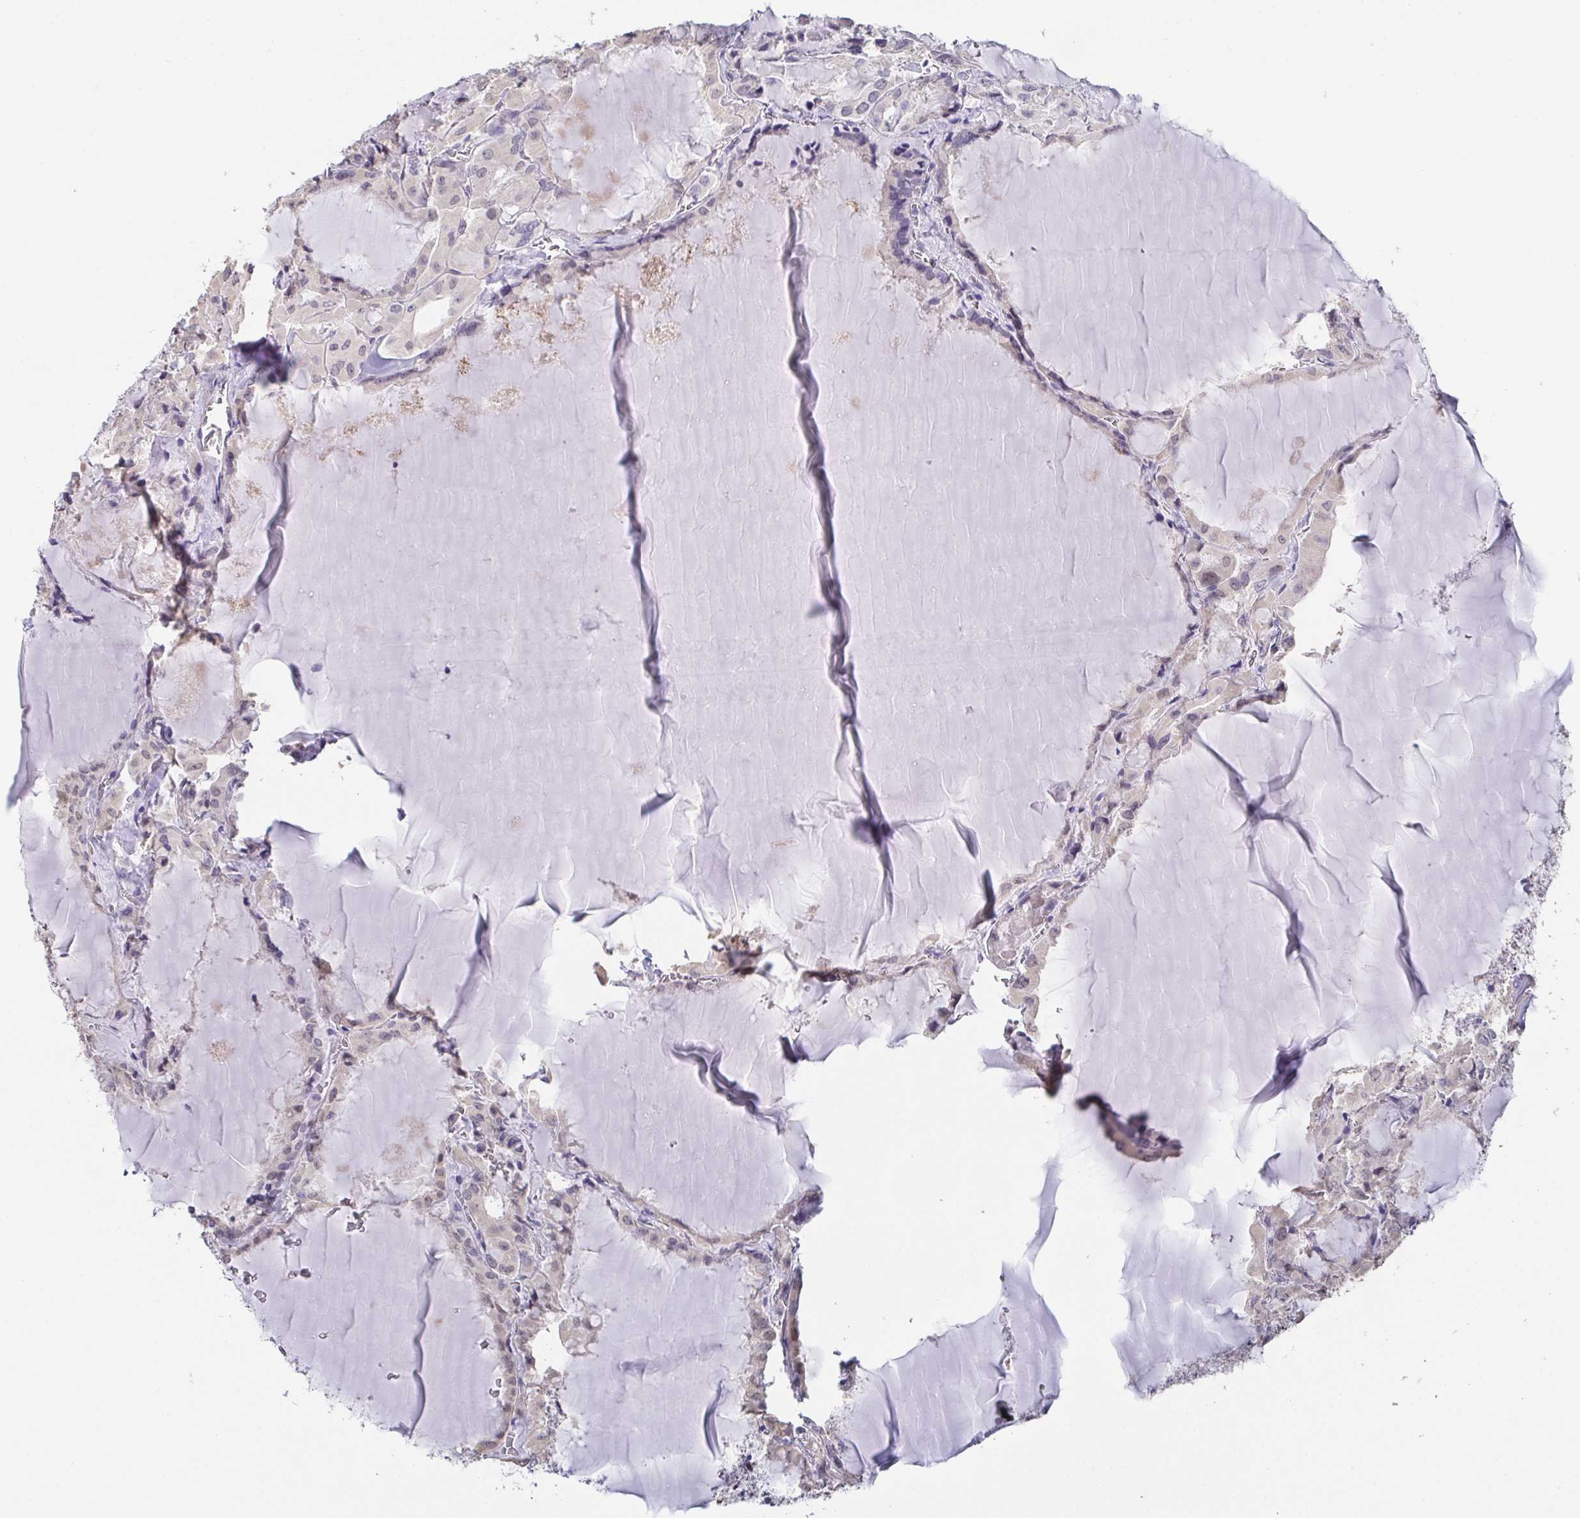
{"staining": {"intensity": "negative", "quantity": "none", "location": "none"}, "tissue": "thyroid cancer", "cell_type": "Tumor cells", "image_type": "cancer", "snomed": [{"axis": "morphology", "description": "Papillary adenocarcinoma, NOS"}, {"axis": "topography", "description": "Thyroid gland"}], "caption": "Image shows no protein expression in tumor cells of thyroid cancer tissue. The staining is performed using DAB brown chromogen with nuclei counter-stained in using hematoxylin.", "gene": "NEFH", "patient": {"sex": "male", "age": 87}}